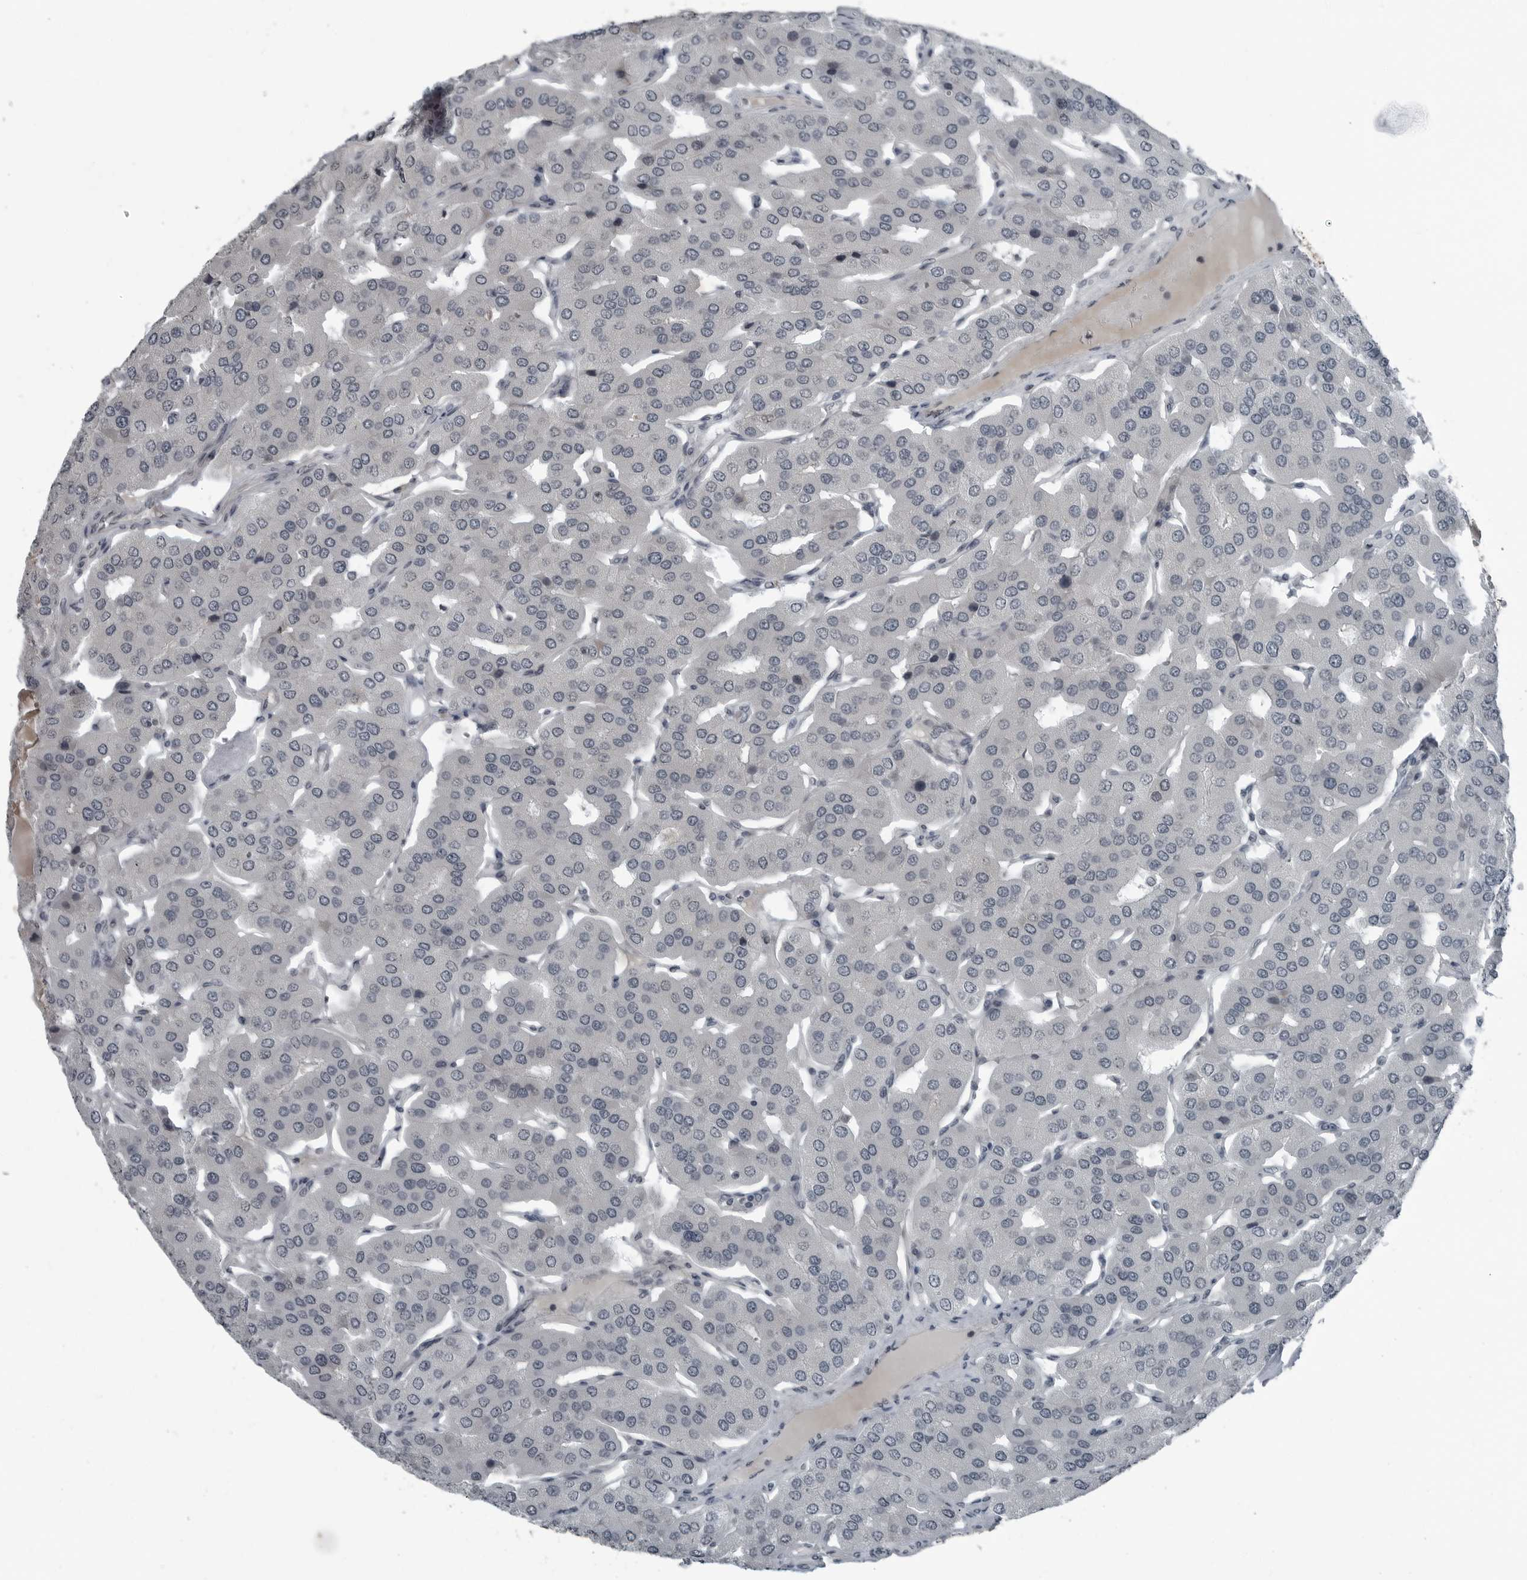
{"staining": {"intensity": "negative", "quantity": "none", "location": "none"}, "tissue": "parathyroid gland", "cell_type": "Glandular cells", "image_type": "normal", "snomed": [{"axis": "morphology", "description": "Normal tissue, NOS"}, {"axis": "morphology", "description": "Adenoma, NOS"}, {"axis": "topography", "description": "Parathyroid gland"}], "caption": "Glandular cells are negative for protein expression in normal human parathyroid gland. (DAB (3,3'-diaminobenzidine) IHC visualized using brightfield microscopy, high magnification).", "gene": "DNAAF11", "patient": {"sex": "female", "age": 86}}